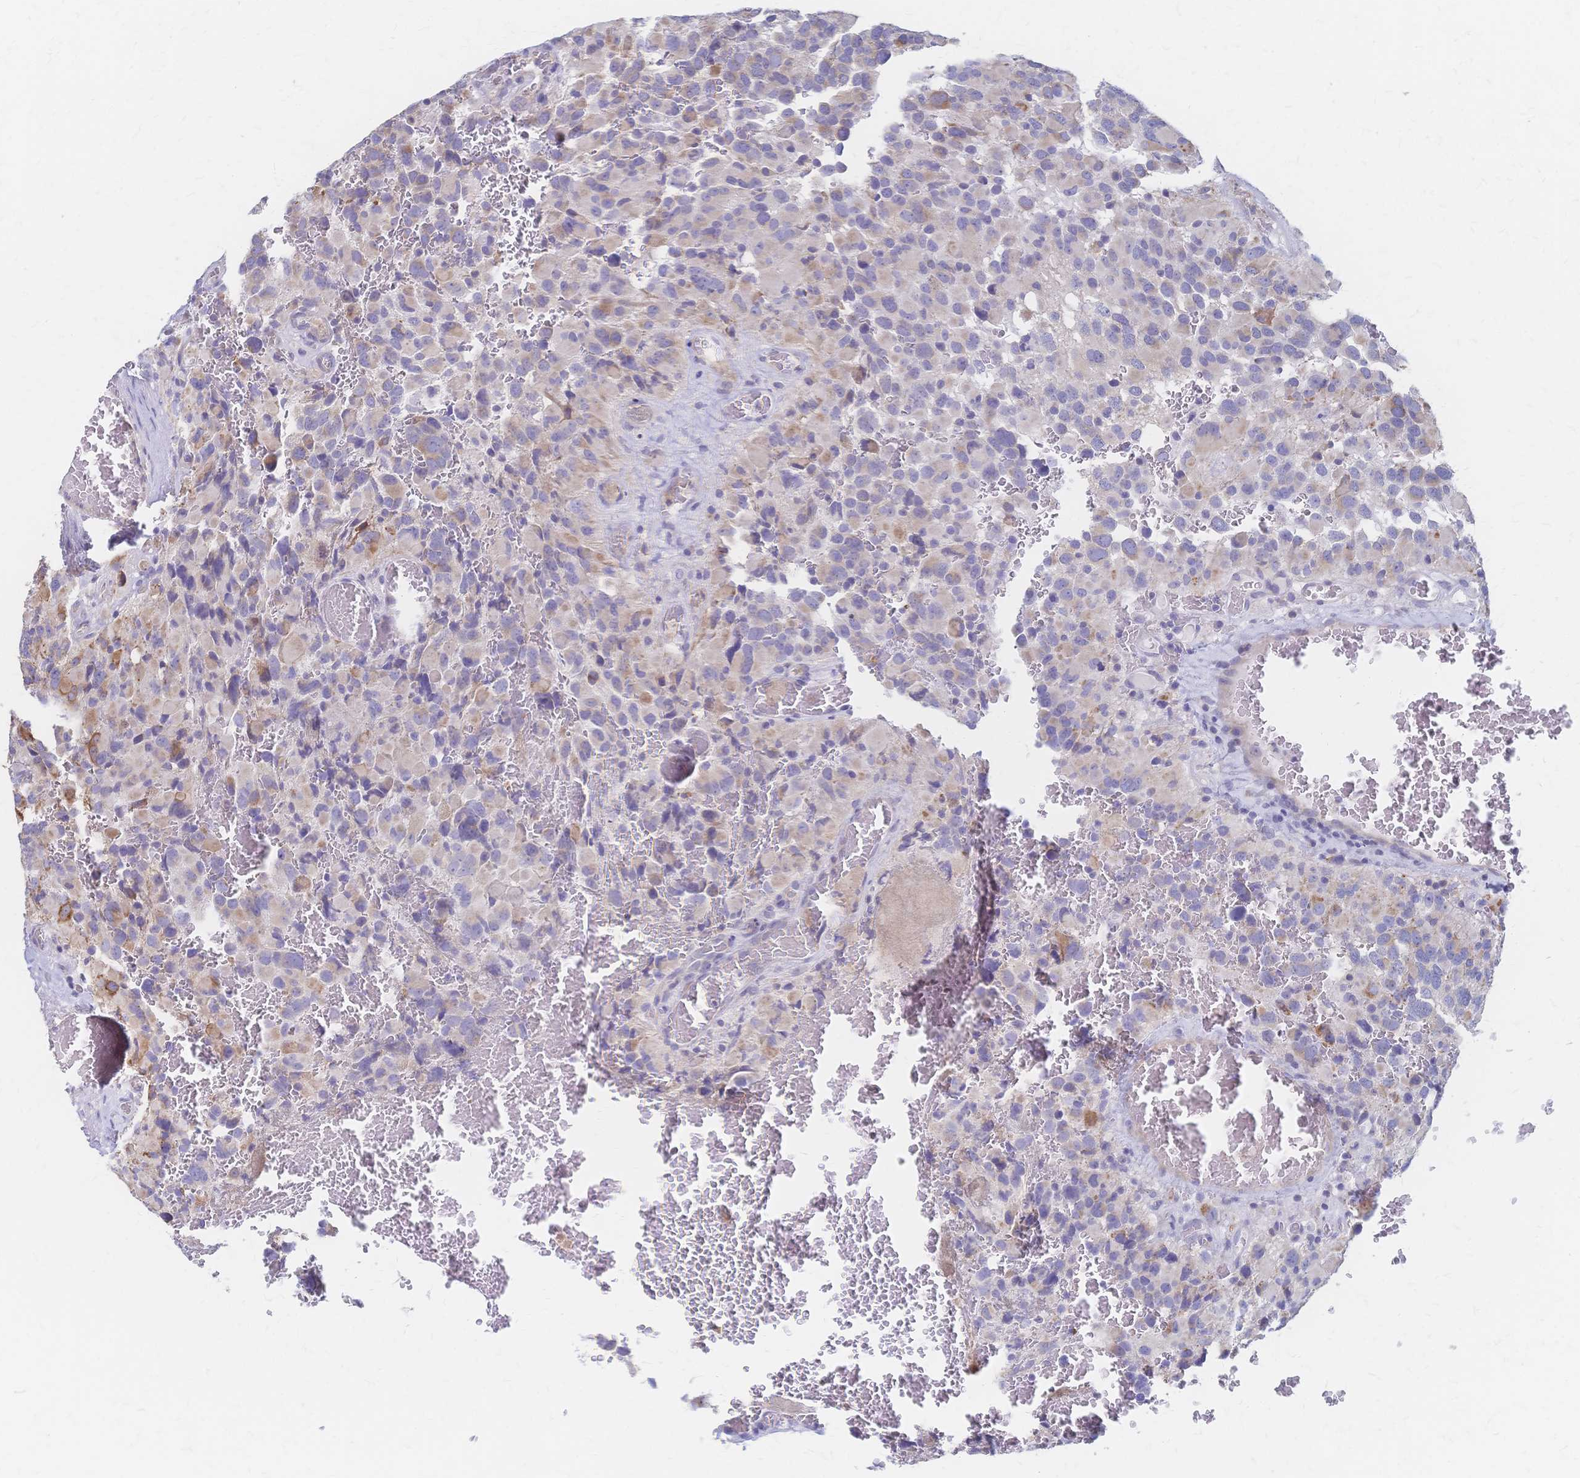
{"staining": {"intensity": "weak", "quantity": "<25%", "location": "cytoplasmic/membranous"}, "tissue": "glioma", "cell_type": "Tumor cells", "image_type": "cancer", "snomed": [{"axis": "morphology", "description": "Glioma, malignant, High grade"}, {"axis": "topography", "description": "Brain"}], "caption": "Human malignant glioma (high-grade) stained for a protein using immunohistochemistry (IHC) displays no expression in tumor cells.", "gene": "CYB5A", "patient": {"sex": "female", "age": 40}}